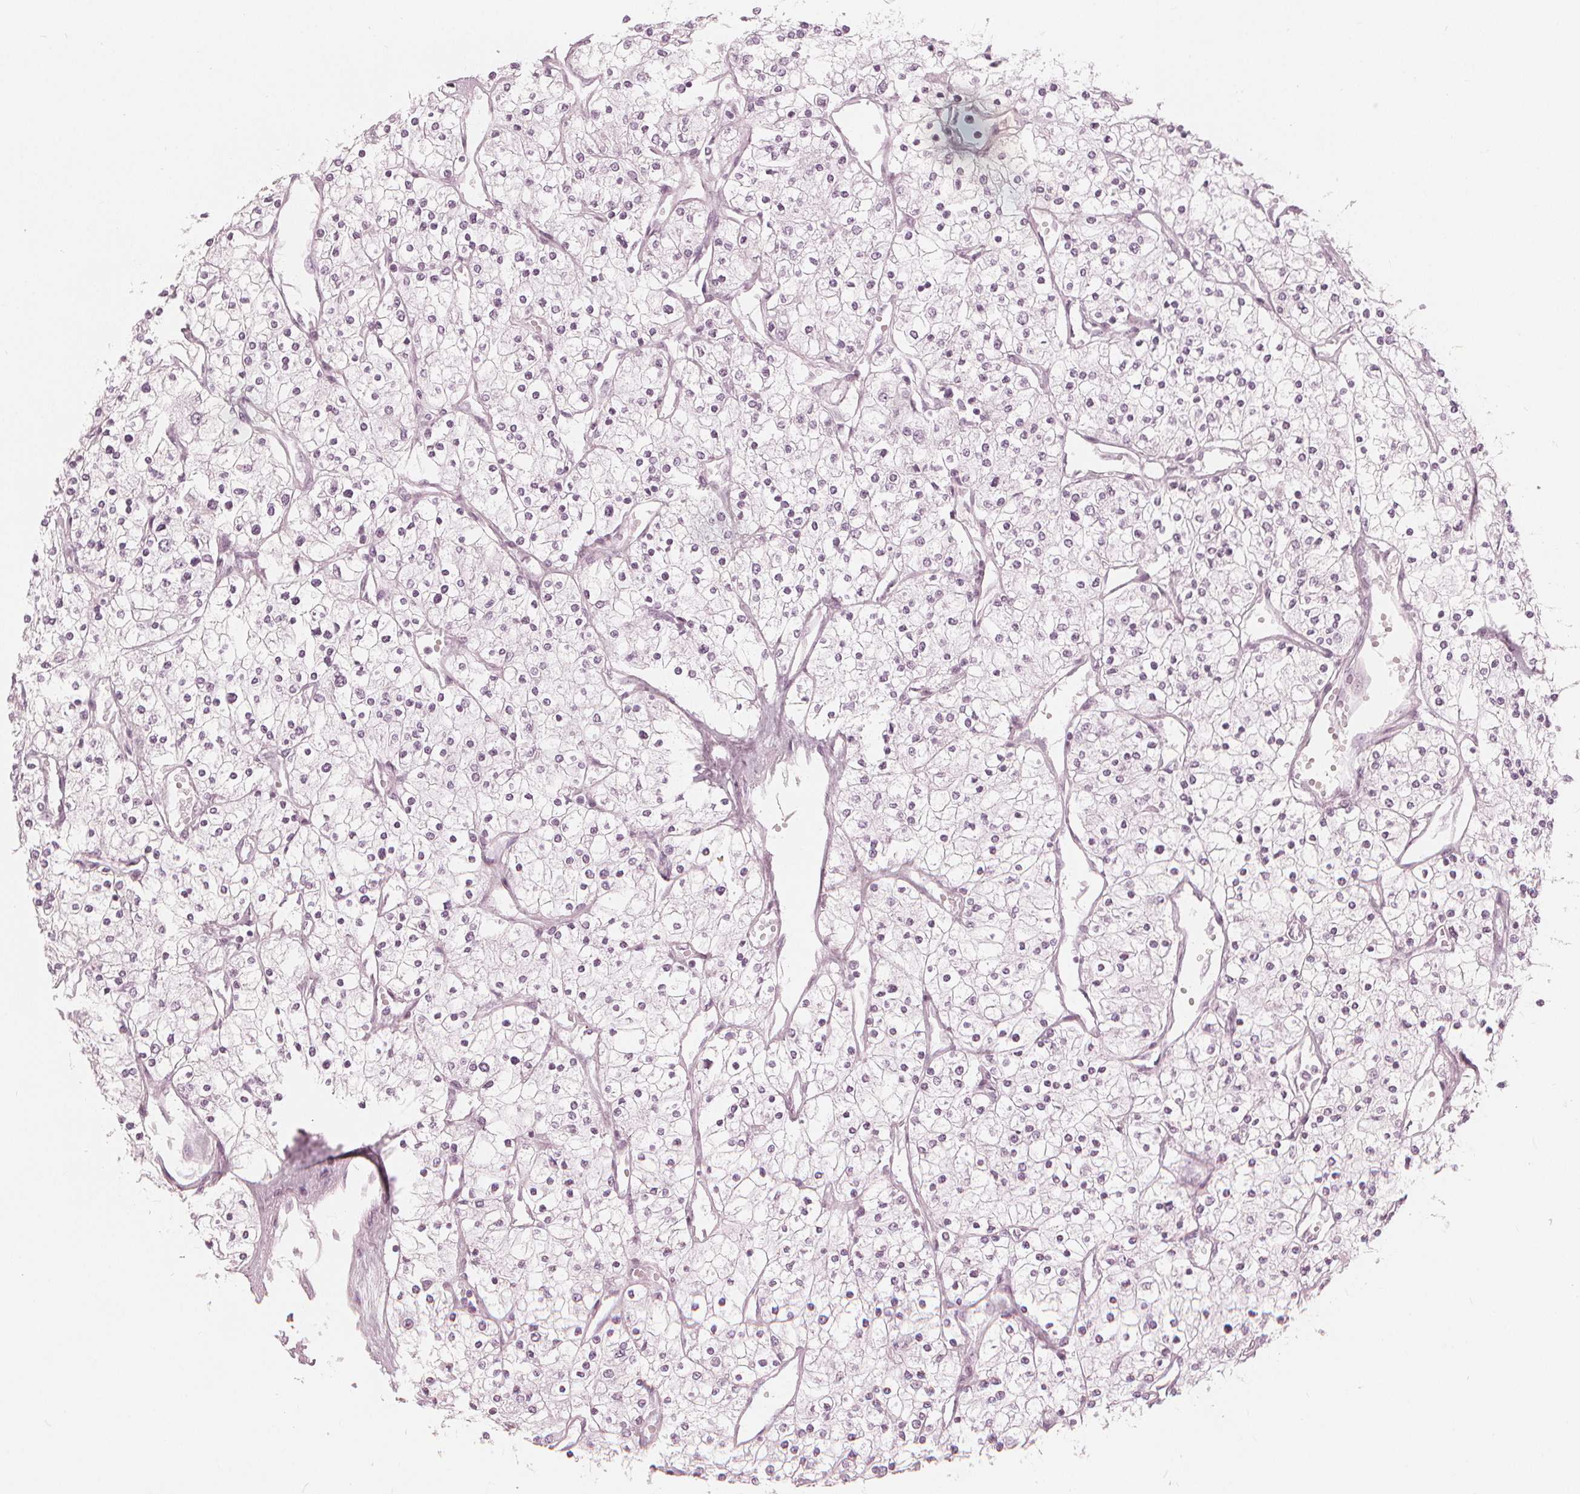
{"staining": {"intensity": "negative", "quantity": "none", "location": "none"}, "tissue": "renal cancer", "cell_type": "Tumor cells", "image_type": "cancer", "snomed": [{"axis": "morphology", "description": "Adenocarcinoma, NOS"}, {"axis": "topography", "description": "Kidney"}], "caption": "High power microscopy micrograph of an immunohistochemistry image of renal adenocarcinoma, revealing no significant staining in tumor cells. (Immunohistochemistry, brightfield microscopy, high magnification).", "gene": "PAEP", "patient": {"sex": "male", "age": 80}}